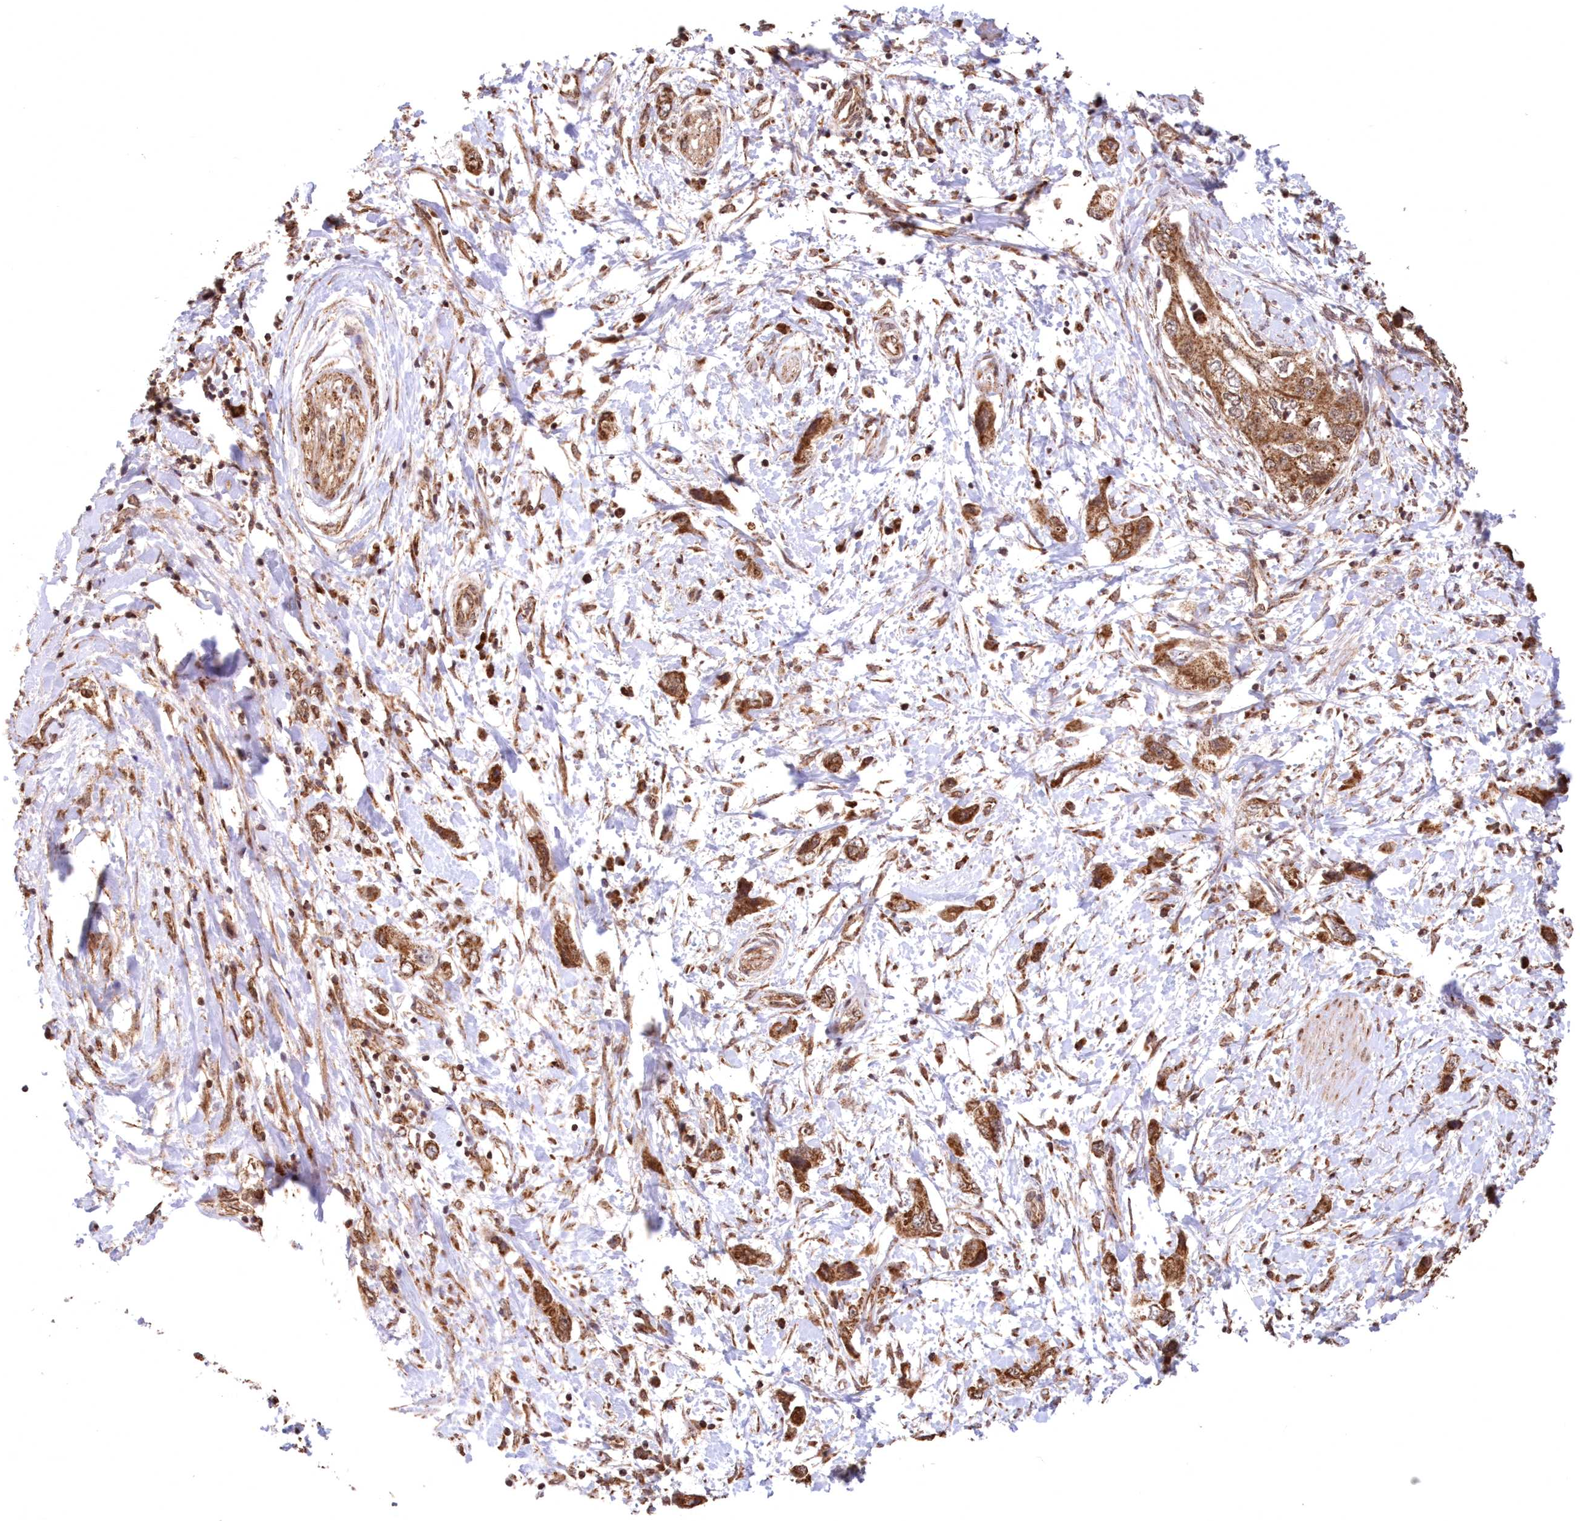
{"staining": {"intensity": "strong", "quantity": ">75%", "location": "cytoplasmic/membranous"}, "tissue": "pancreatic cancer", "cell_type": "Tumor cells", "image_type": "cancer", "snomed": [{"axis": "morphology", "description": "Adenocarcinoma, NOS"}, {"axis": "topography", "description": "Pancreas"}], "caption": "Pancreatic cancer stained with a brown dye displays strong cytoplasmic/membranous positive expression in about >75% of tumor cells.", "gene": "PCBP1", "patient": {"sex": "female", "age": 73}}